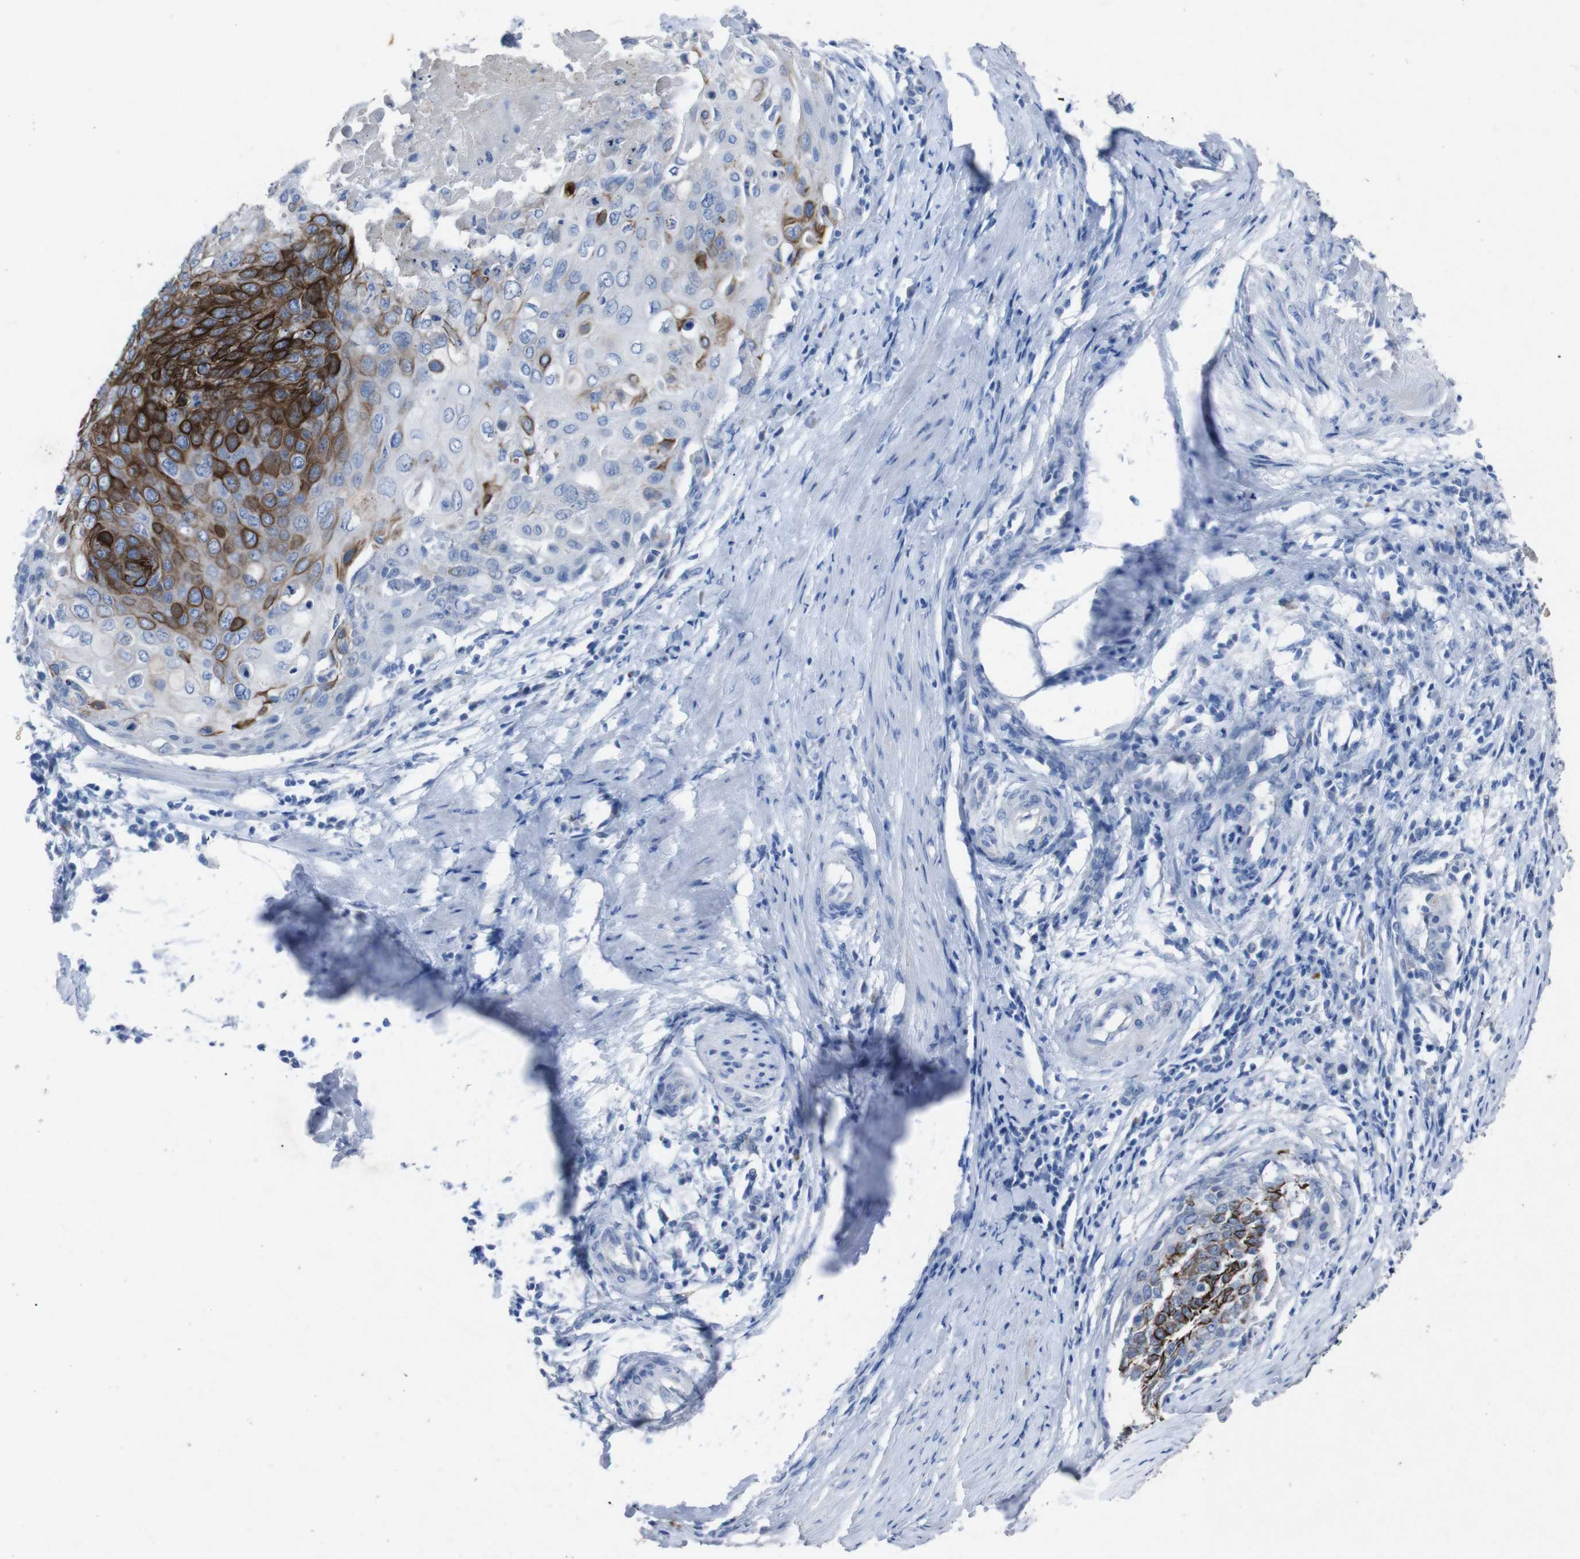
{"staining": {"intensity": "strong", "quantity": "25%-75%", "location": "cytoplasmic/membranous"}, "tissue": "cervical cancer", "cell_type": "Tumor cells", "image_type": "cancer", "snomed": [{"axis": "morphology", "description": "Squamous cell carcinoma, NOS"}, {"axis": "topography", "description": "Cervix"}], "caption": "The photomicrograph shows staining of cervical cancer (squamous cell carcinoma), revealing strong cytoplasmic/membranous protein expression (brown color) within tumor cells. The staining was performed using DAB (3,3'-diaminobenzidine) to visualize the protein expression in brown, while the nuclei were stained in blue with hematoxylin (Magnification: 20x).", "gene": "GJB2", "patient": {"sex": "female", "age": 39}}